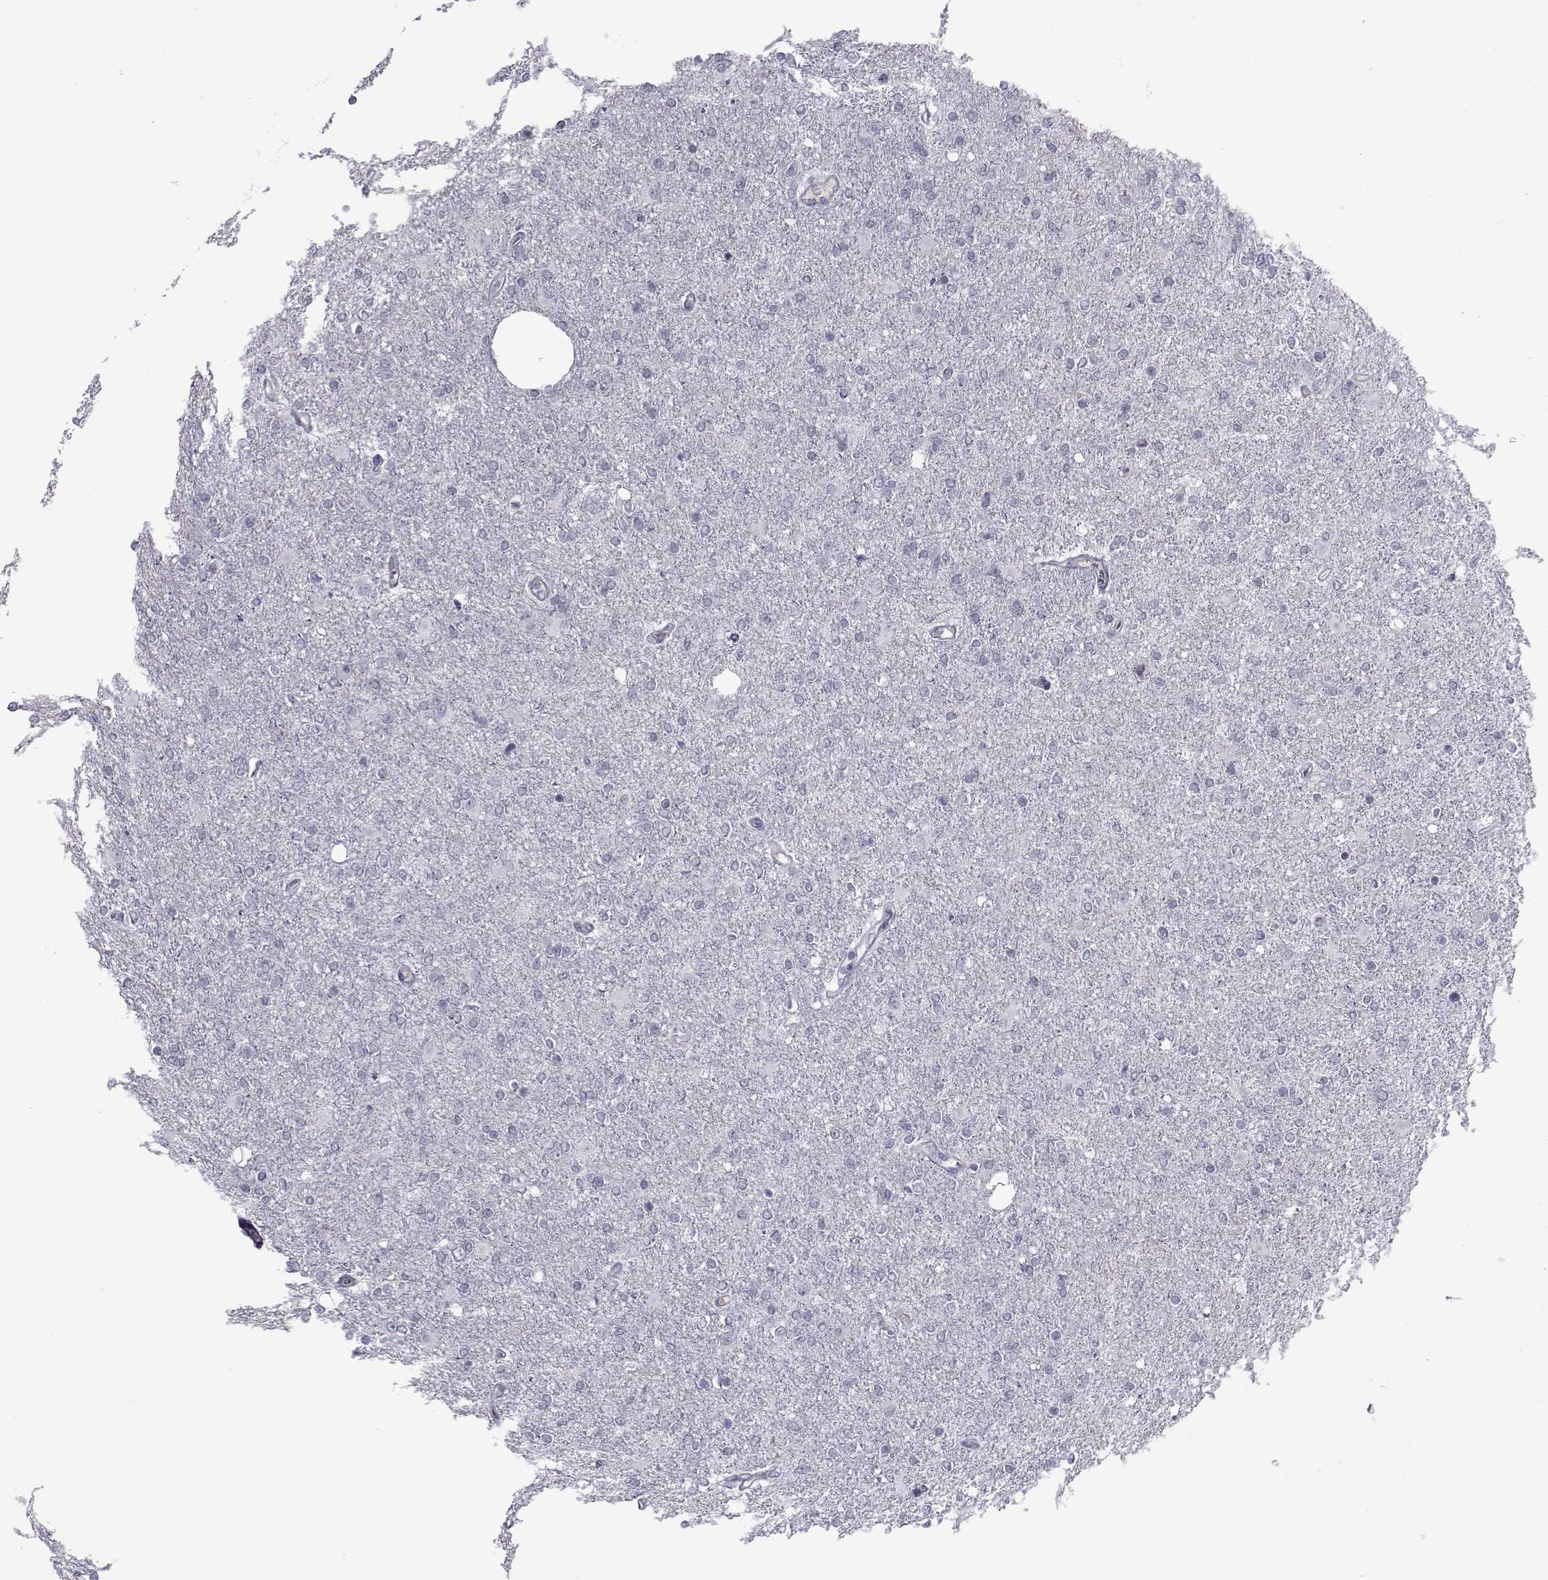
{"staining": {"intensity": "negative", "quantity": "none", "location": "none"}, "tissue": "glioma", "cell_type": "Tumor cells", "image_type": "cancer", "snomed": [{"axis": "morphology", "description": "Glioma, malignant, High grade"}, {"axis": "topography", "description": "Cerebral cortex"}], "caption": "Glioma stained for a protein using immunohistochemistry reveals no expression tumor cells.", "gene": "PAX2", "patient": {"sex": "male", "age": 70}}